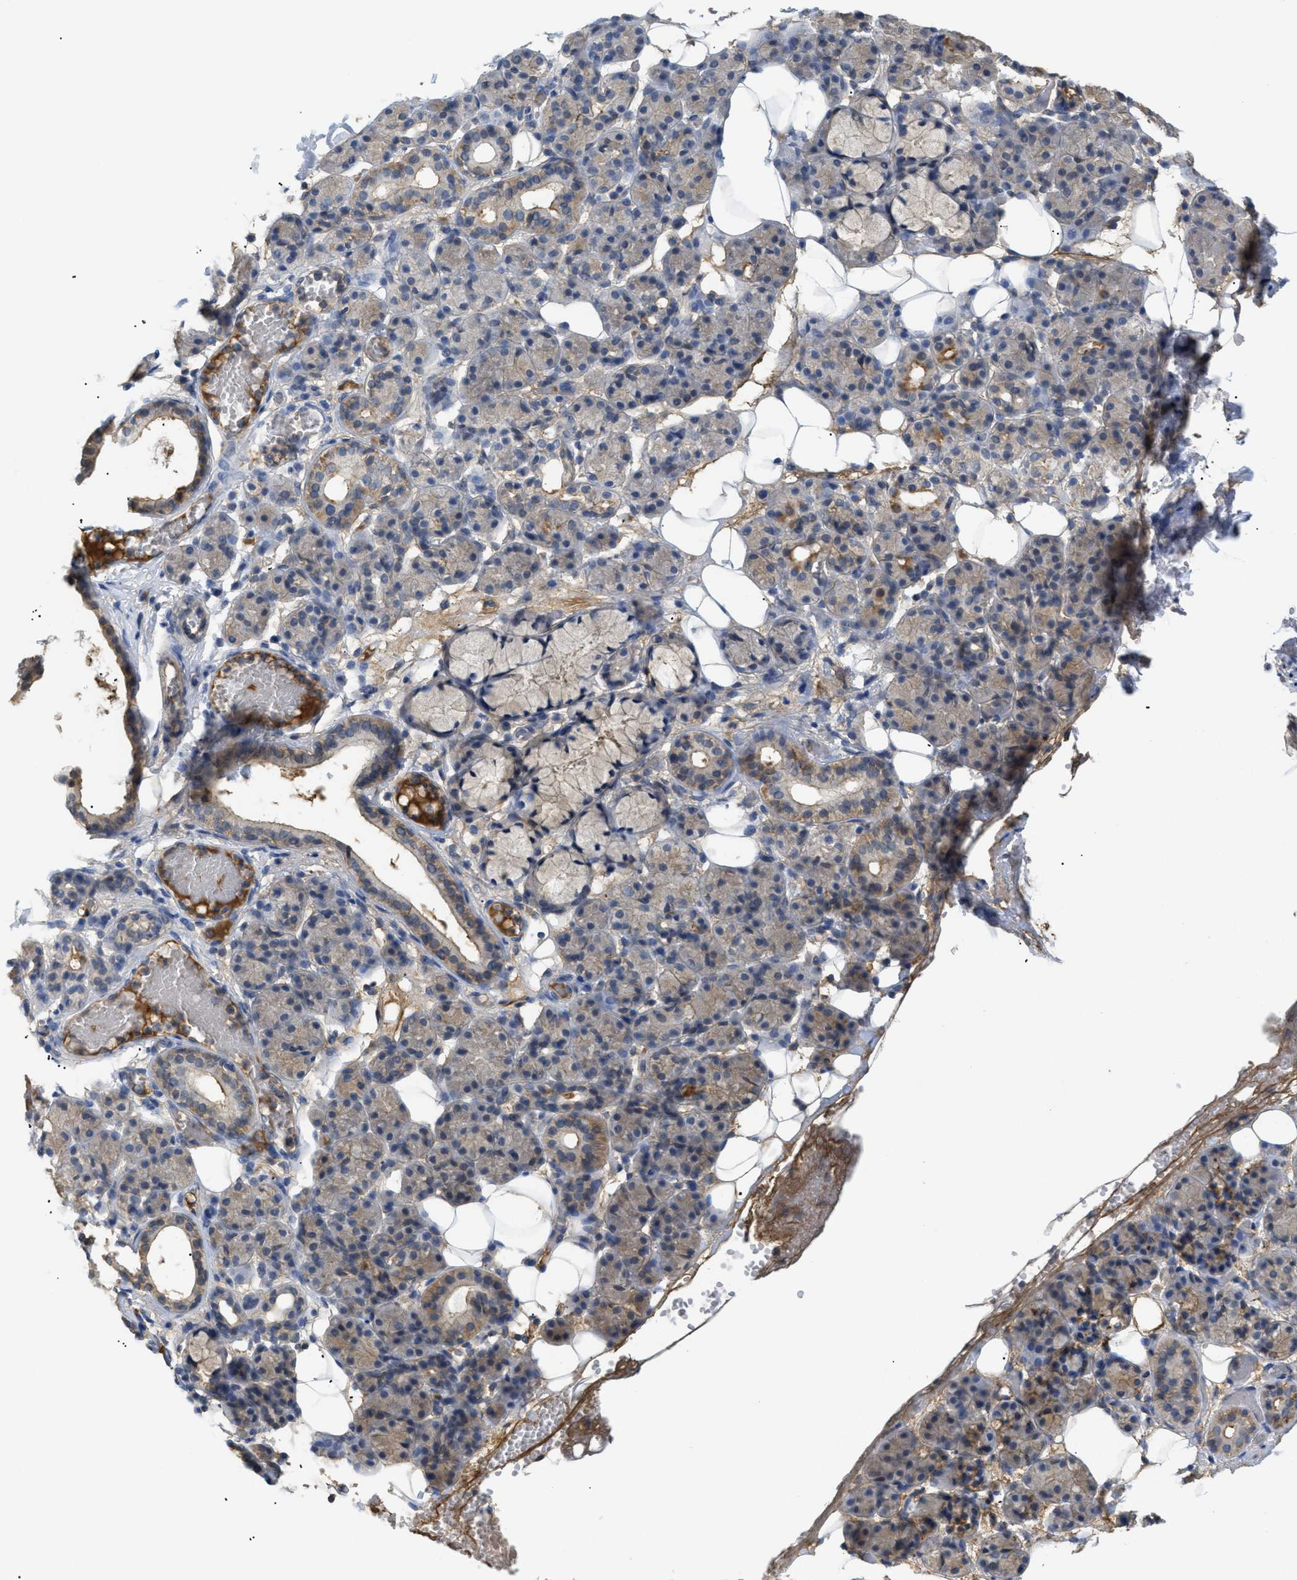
{"staining": {"intensity": "weak", "quantity": "25%-75%", "location": "cytoplasmic/membranous"}, "tissue": "salivary gland", "cell_type": "Glandular cells", "image_type": "normal", "snomed": [{"axis": "morphology", "description": "Normal tissue, NOS"}, {"axis": "topography", "description": "Salivary gland"}], "caption": "DAB immunohistochemical staining of benign human salivary gland exhibits weak cytoplasmic/membranous protein expression in about 25%-75% of glandular cells. (DAB = brown stain, brightfield microscopy at high magnification).", "gene": "ANXA4", "patient": {"sex": "male", "age": 63}}